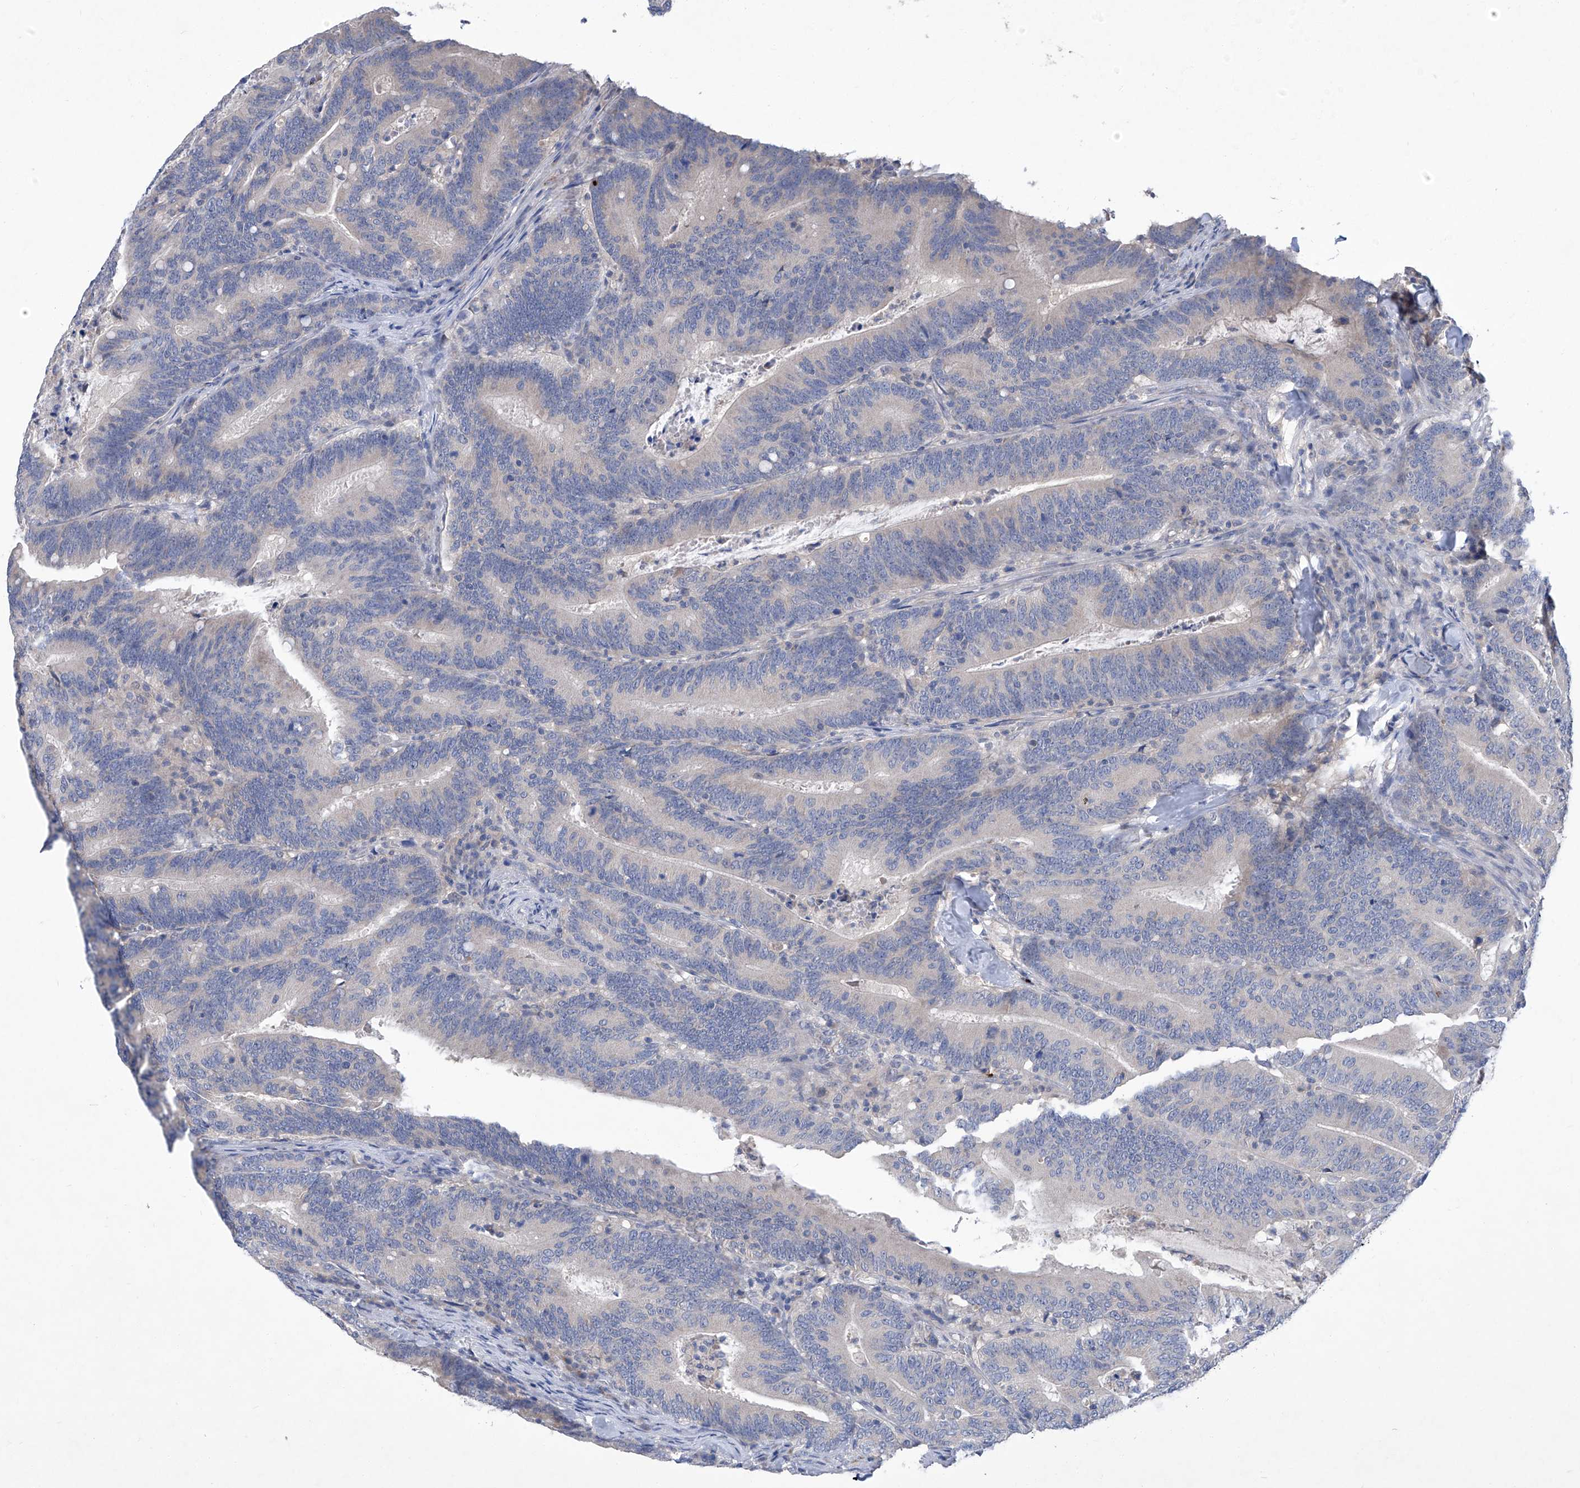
{"staining": {"intensity": "negative", "quantity": "none", "location": "none"}, "tissue": "colorectal cancer", "cell_type": "Tumor cells", "image_type": "cancer", "snomed": [{"axis": "morphology", "description": "Adenocarcinoma, NOS"}, {"axis": "topography", "description": "Colon"}], "caption": "This is an IHC micrograph of colorectal cancer. There is no staining in tumor cells.", "gene": "SBK2", "patient": {"sex": "female", "age": 66}}